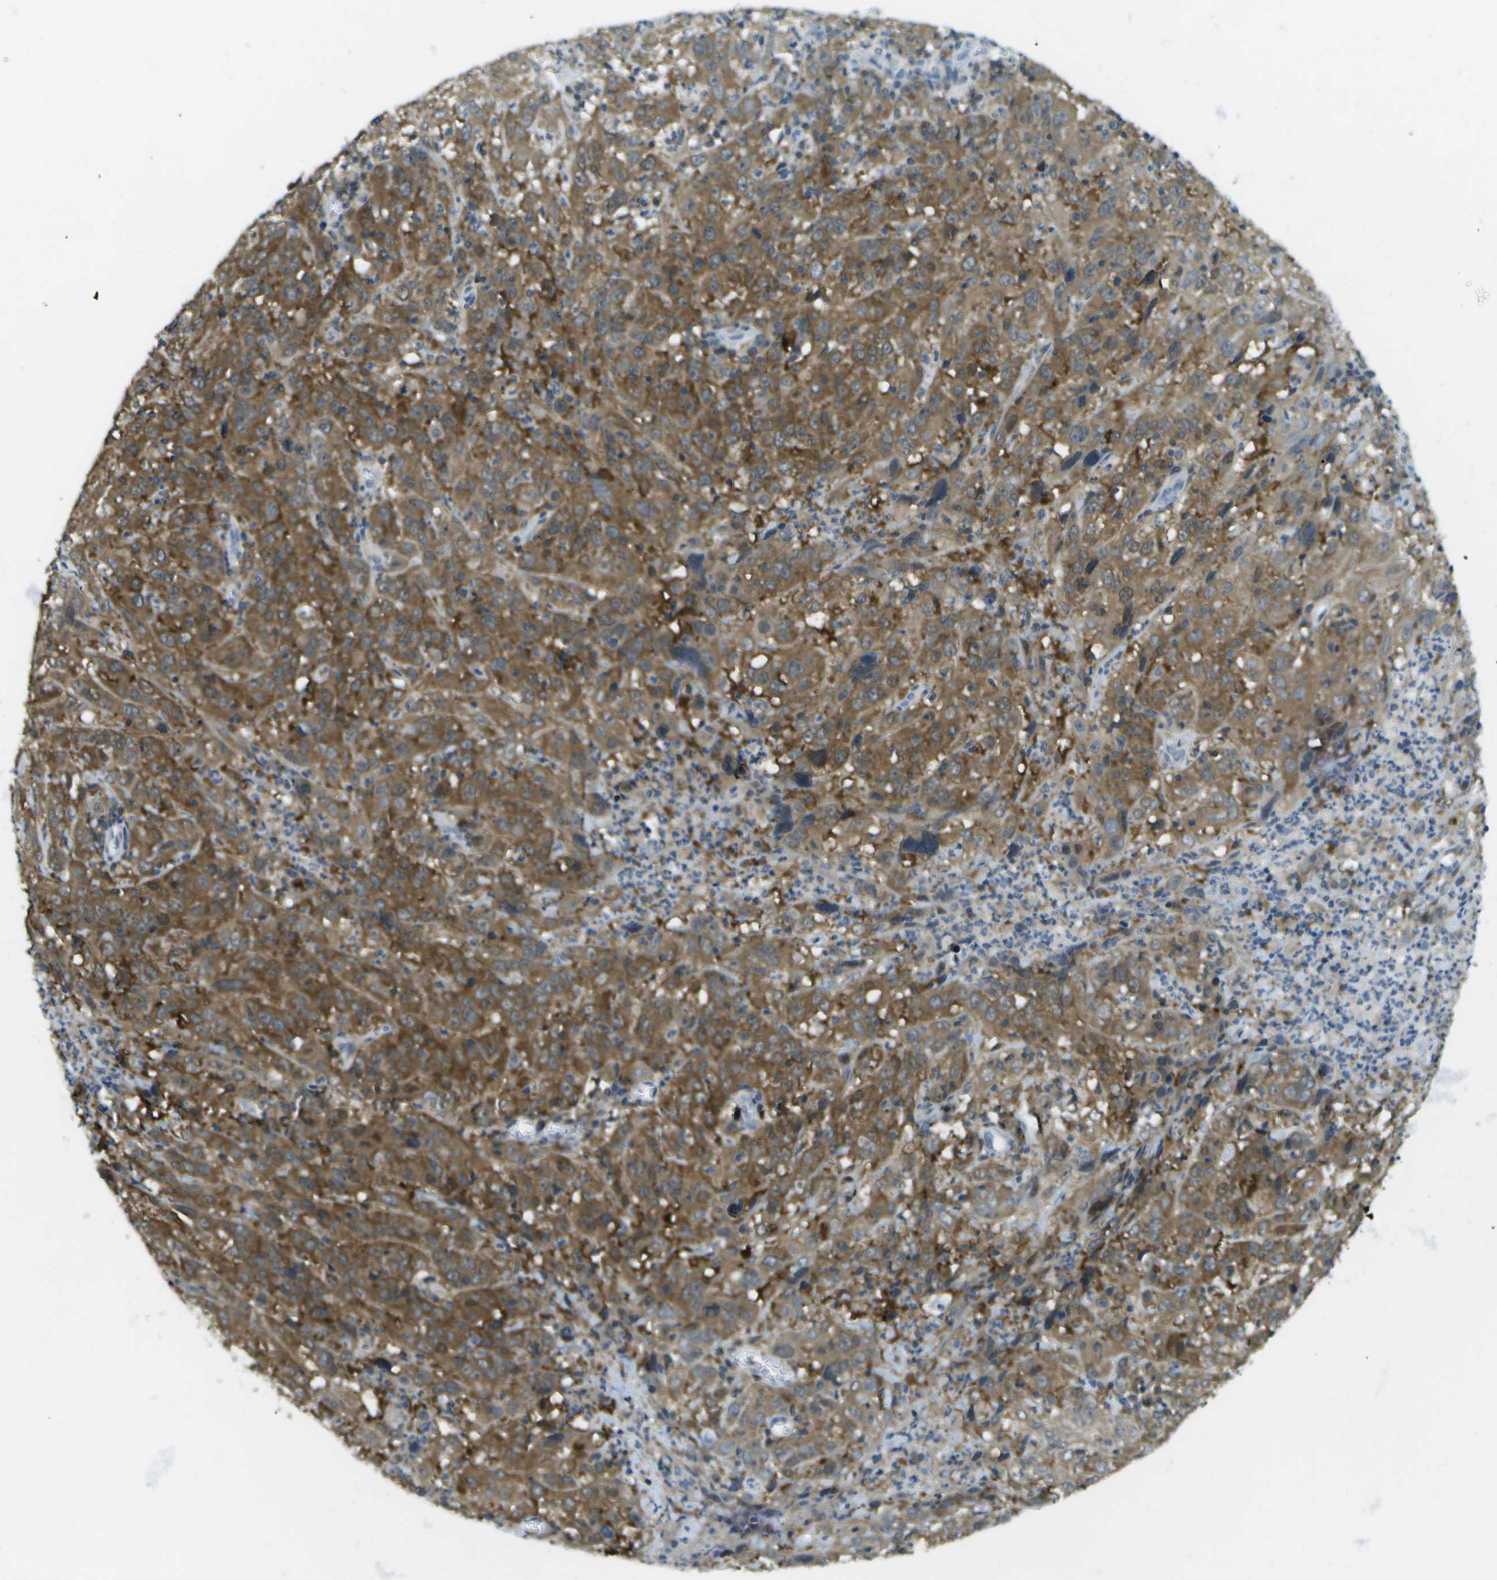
{"staining": {"intensity": "moderate", "quantity": ">75%", "location": "cytoplasmic/membranous"}, "tissue": "cervical cancer", "cell_type": "Tumor cells", "image_type": "cancer", "snomed": [{"axis": "morphology", "description": "Squamous cell carcinoma, NOS"}, {"axis": "topography", "description": "Cervix"}], "caption": "DAB (3,3'-diaminobenzidine) immunohistochemical staining of squamous cell carcinoma (cervical) exhibits moderate cytoplasmic/membranous protein expression in about >75% of tumor cells. Using DAB (3,3'-diaminobenzidine) (brown) and hematoxylin (blue) stains, captured at high magnification using brightfield microscopy.", "gene": "CDH23", "patient": {"sex": "female", "age": 32}}